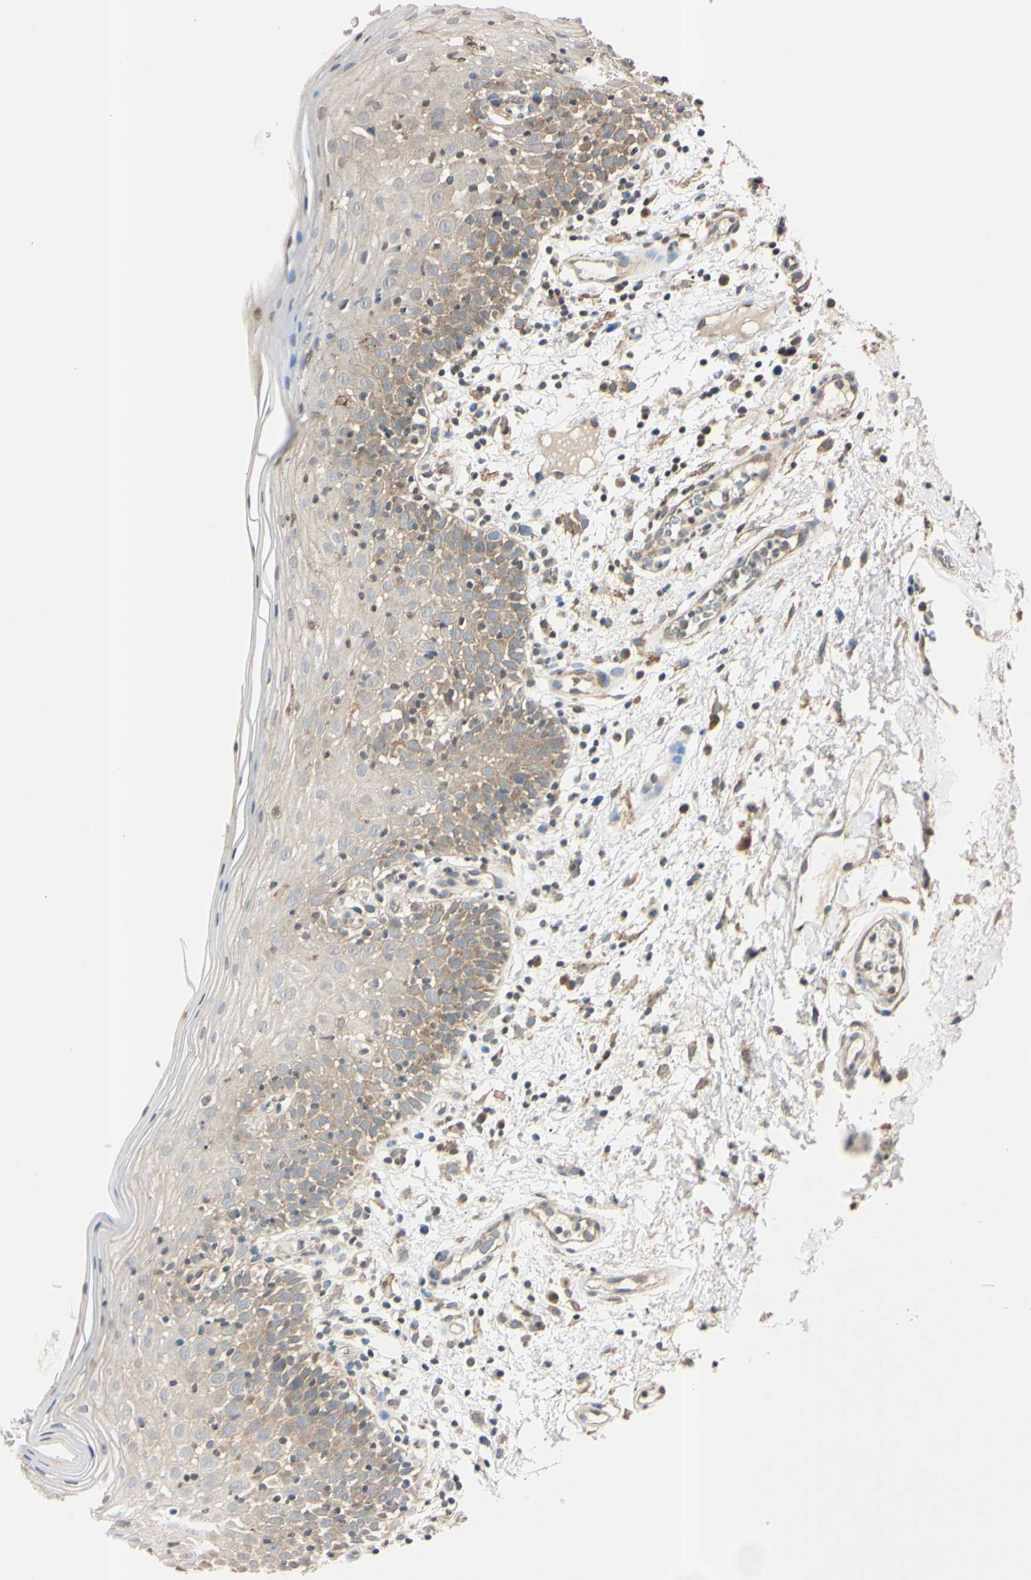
{"staining": {"intensity": "weak", "quantity": "25%-75%", "location": "cytoplasmic/membranous"}, "tissue": "oral mucosa", "cell_type": "Squamous epithelial cells", "image_type": "normal", "snomed": [{"axis": "morphology", "description": "Normal tissue, NOS"}, {"axis": "morphology", "description": "Squamous cell carcinoma, NOS"}, {"axis": "topography", "description": "Skeletal muscle"}, {"axis": "topography", "description": "Oral tissue"}], "caption": "The photomicrograph reveals a brown stain indicating the presence of a protein in the cytoplasmic/membranous of squamous epithelial cells in oral mucosa.", "gene": "EPN1", "patient": {"sex": "male", "age": 71}}